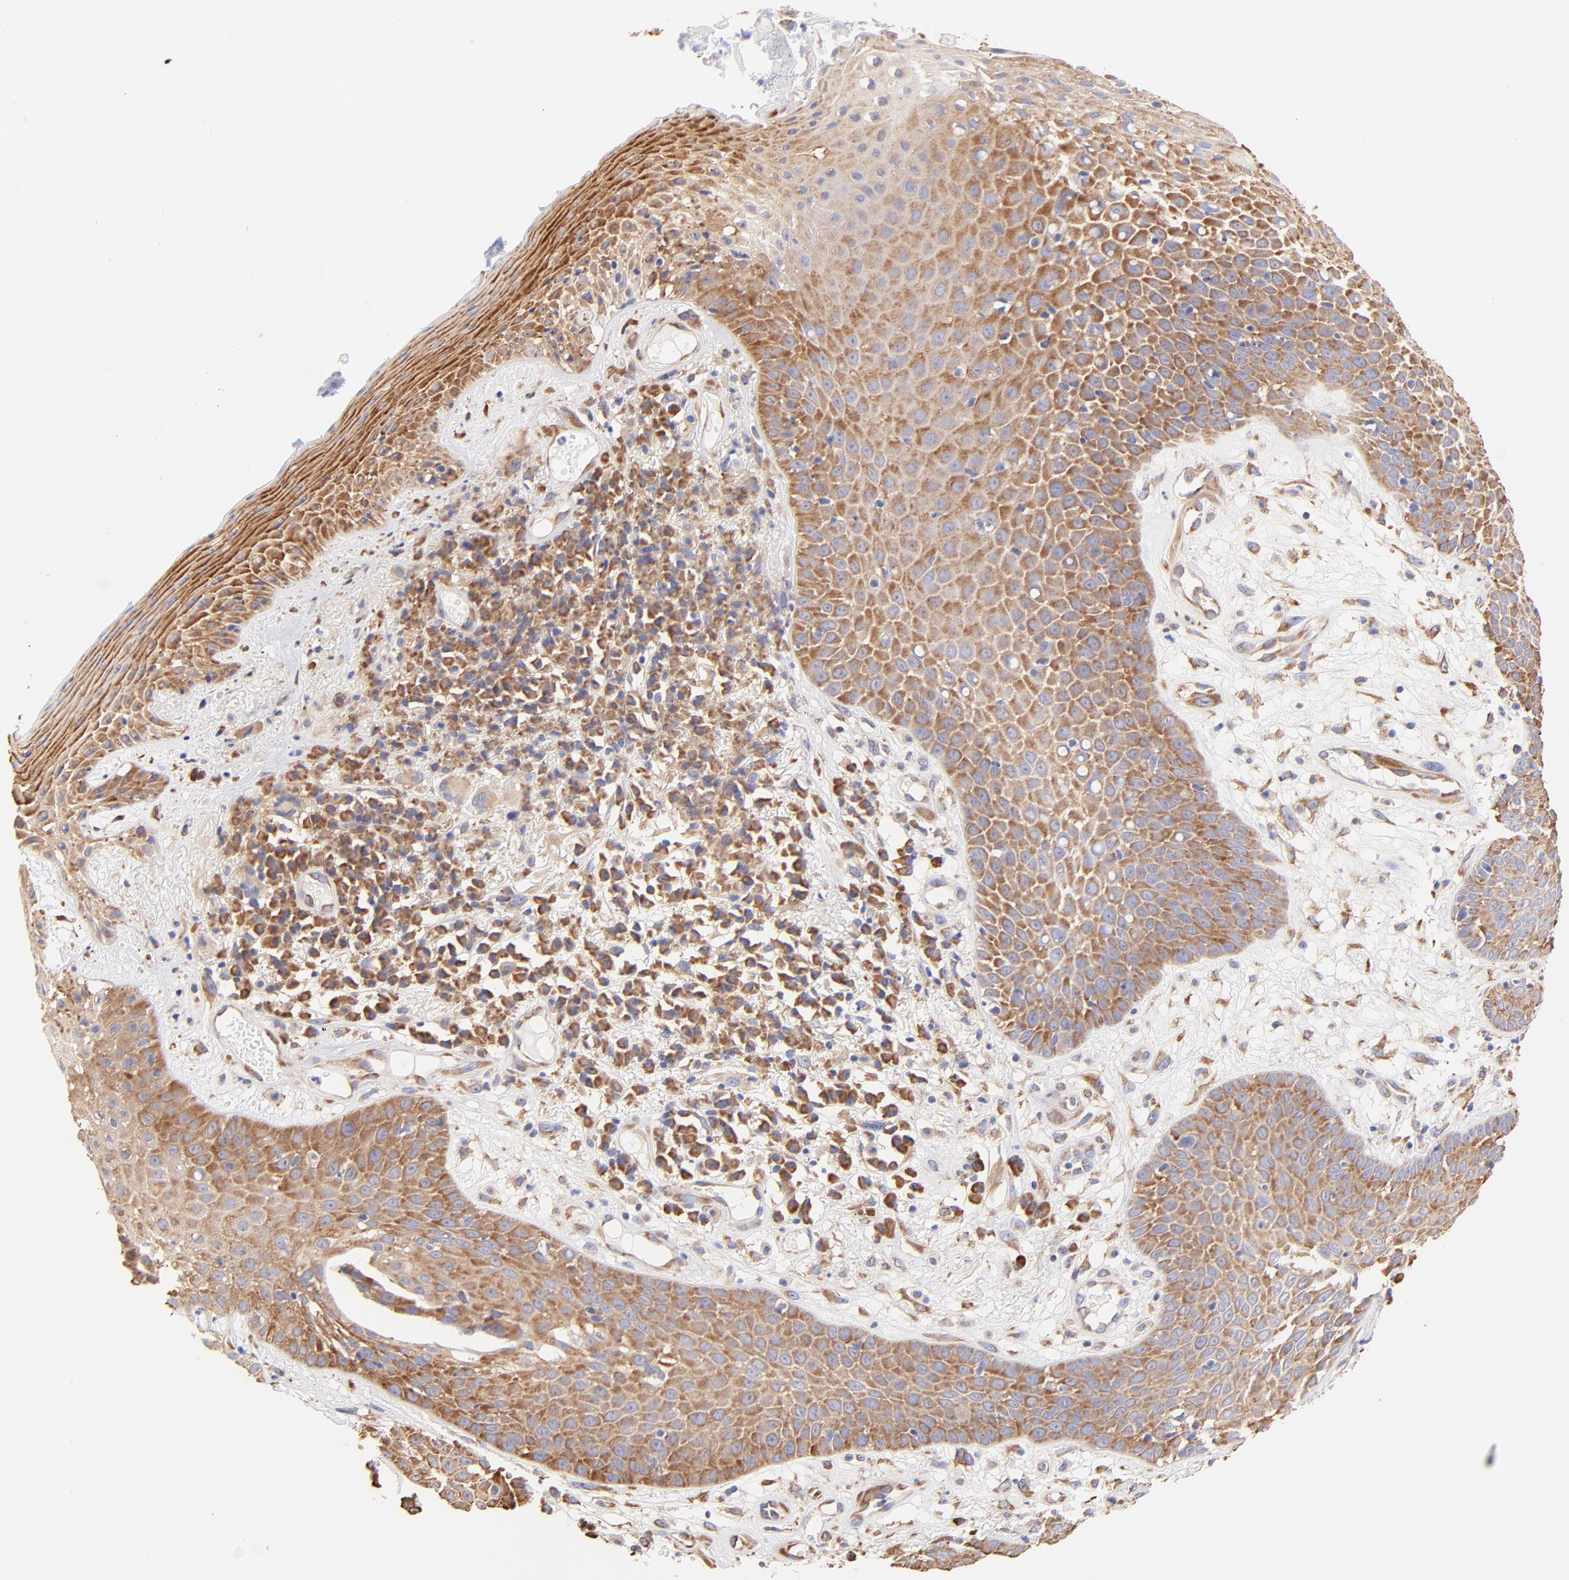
{"staining": {"intensity": "moderate", "quantity": ">75%", "location": "cytoplasmic/membranous"}, "tissue": "skin cancer", "cell_type": "Tumor cells", "image_type": "cancer", "snomed": [{"axis": "morphology", "description": "Squamous cell carcinoma, NOS"}, {"axis": "topography", "description": "Skin"}], "caption": "Moderate cytoplasmic/membranous positivity for a protein is appreciated in about >75% of tumor cells of squamous cell carcinoma (skin) using immunohistochemistry (IHC).", "gene": "RPL30", "patient": {"sex": "male", "age": 65}}